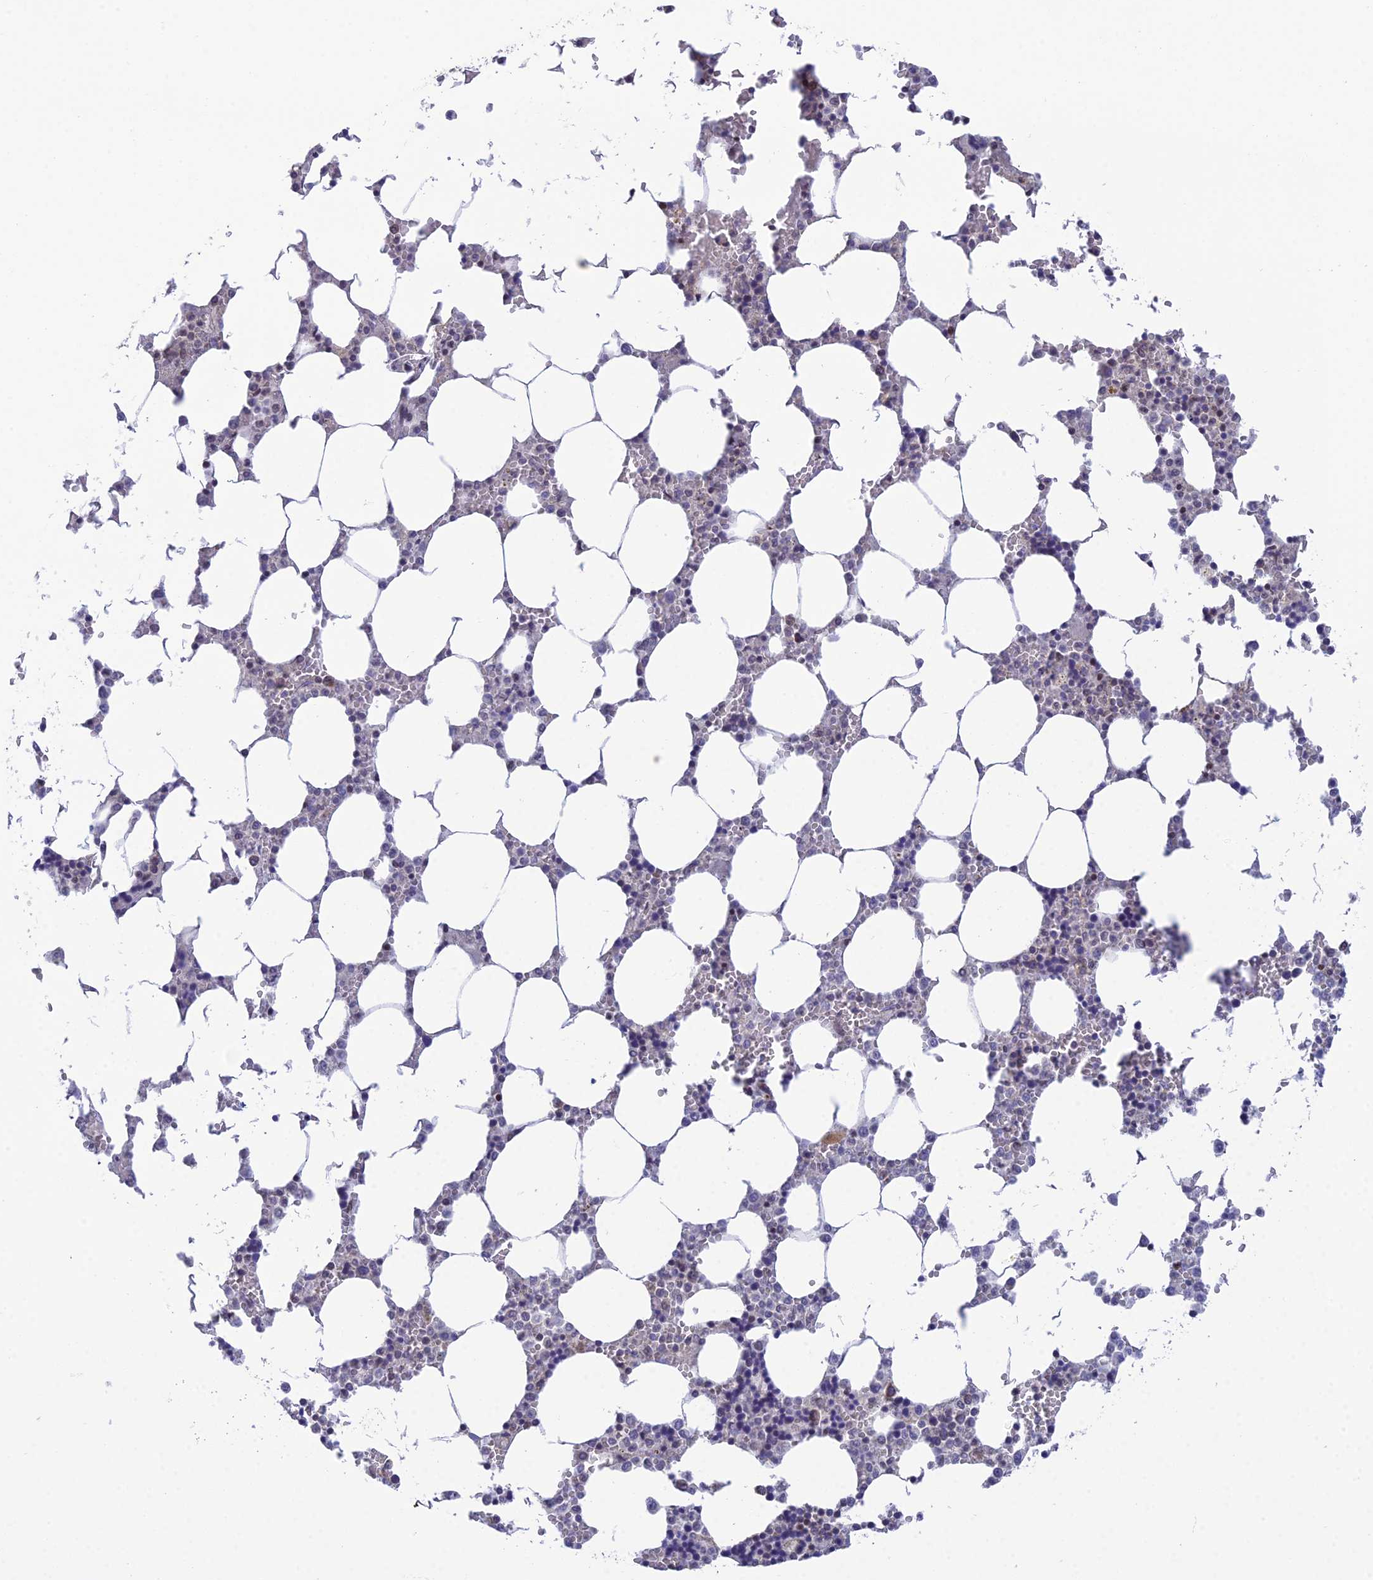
{"staining": {"intensity": "weak", "quantity": "<25%", "location": "nuclear"}, "tissue": "bone marrow", "cell_type": "Hematopoietic cells", "image_type": "normal", "snomed": [{"axis": "morphology", "description": "Normal tissue, NOS"}, {"axis": "topography", "description": "Bone marrow"}], "caption": "This is a histopathology image of immunohistochemistry staining of normal bone marrow, which shows no positivity in hematopoietic cells. (DAB (3,3'-diaminobenzidine) immunohistochemistry (IHC) with hematoxylin counter stain).", "gene": "ELOA2", "patient": {"sex": "male", "age": 64}}